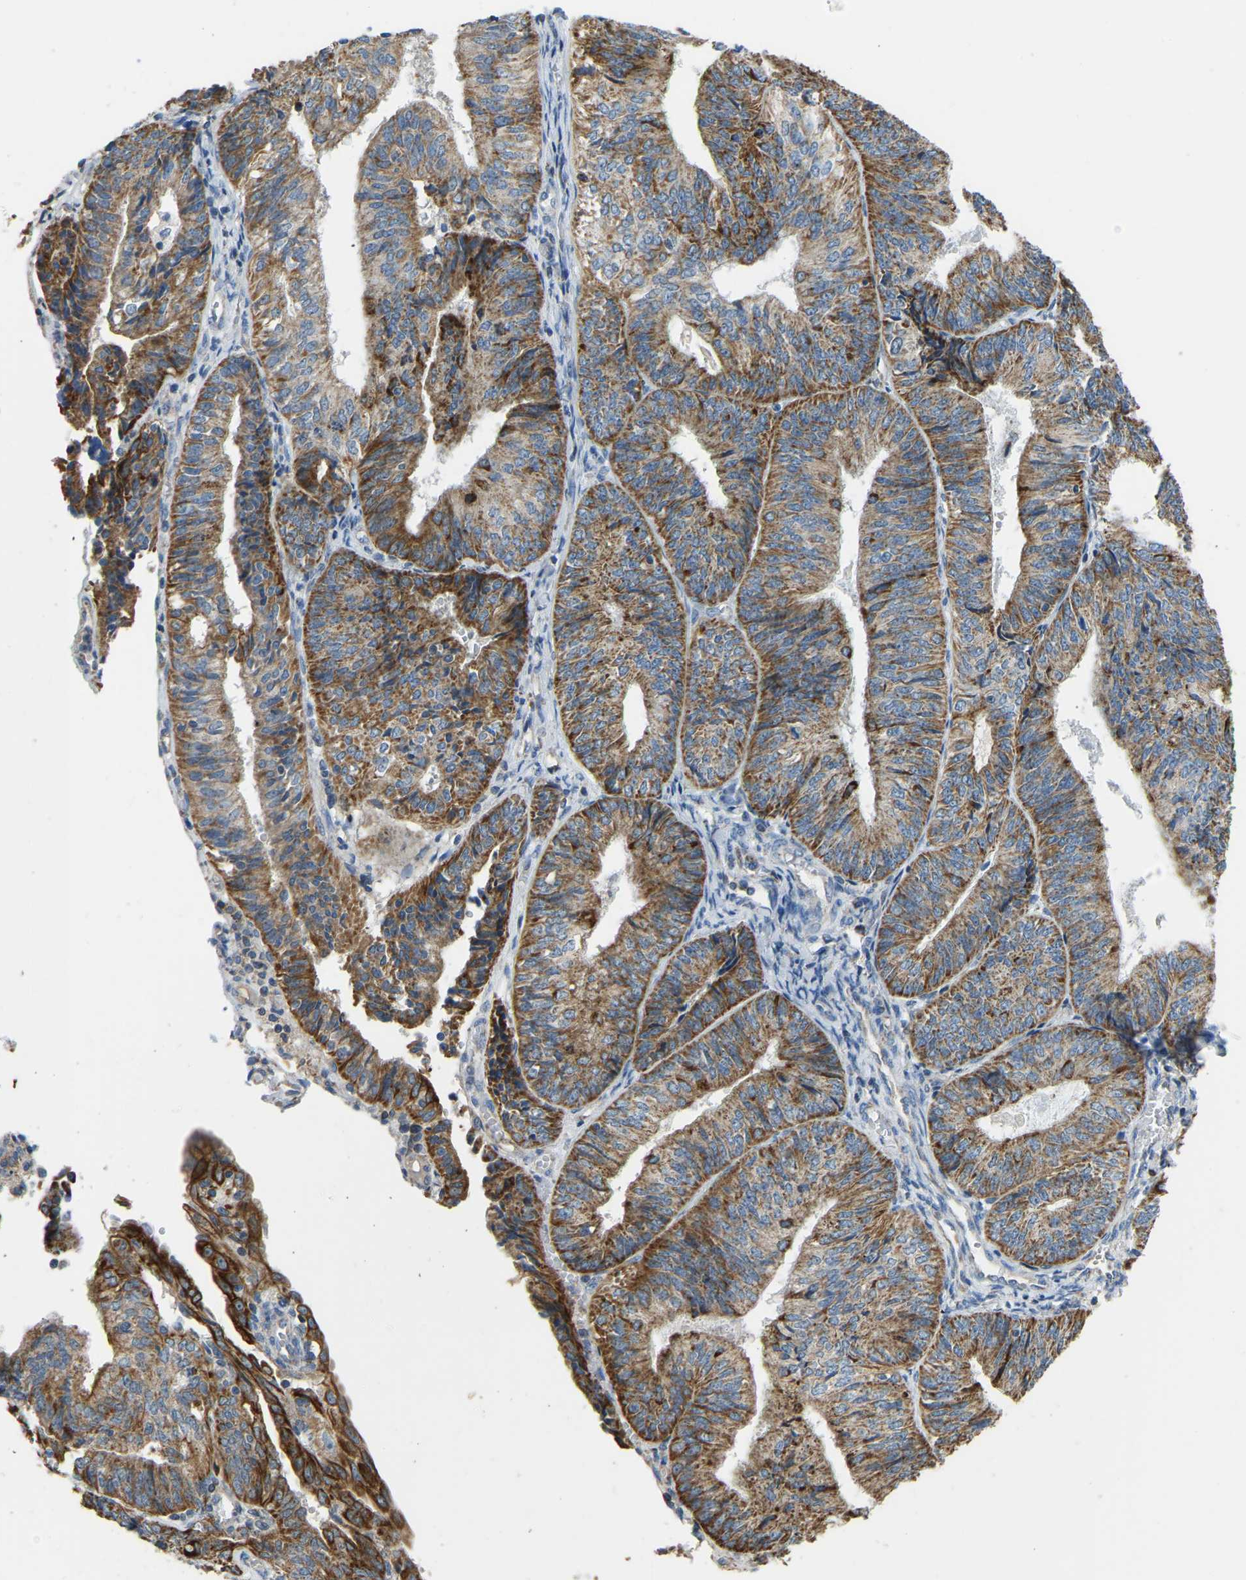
{"staining": {"intensity": "moderate", "quantity": ">75%", "location": "cytoplasmic/membranous"}, "tissue": "endometrial cancer", "cell_type": "Tumor cells", "image_type": "cancer", "snomed": [{"axis": "morphology", "description": "Adenocarcinoma, NOS"}, {"axis": "topography", "description": "Endometrium"}], "caption": "Human endometrial cancer stained with a brown dye exhibits moderate cytoplasmic/membranous positive positivity in approximately >75% of tumor cells.", "gene": "ZNF200", "patient": {"sex": "female", "age": 58}}